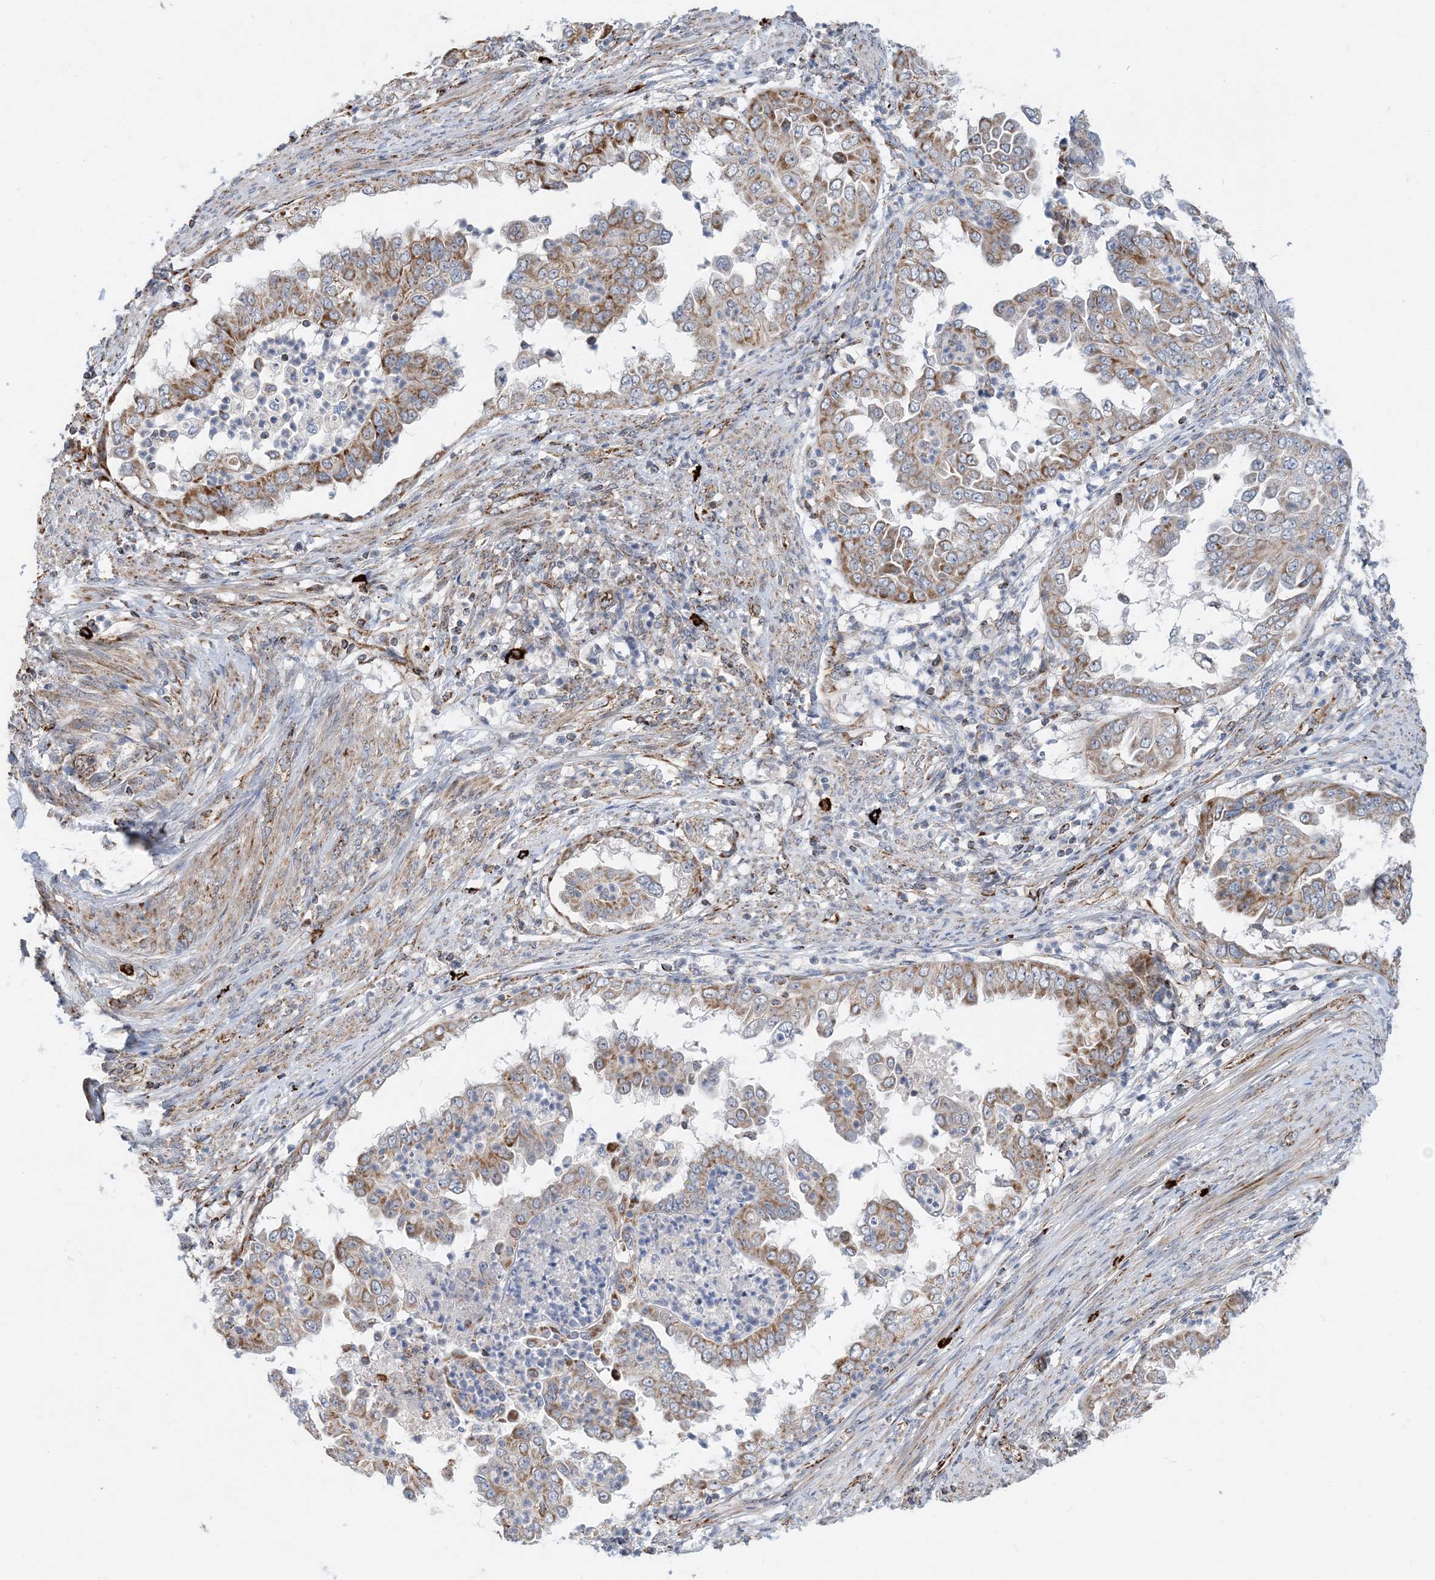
{"staining": {"intensity": "moderate", "quantity": ">75%", "location": "cytoplasmic/membranous"}, "tissue": "endometrial cancer", "cell_type": "Tumor cells", "image_type": "cancer", "snomed": [{"axis": "morphology", "description": "Adenocarcinoma, NOS"}, {"axis": "topography", "description": "Endometrium"}], "caption": "Immunohistochemical staining of adenocarcinoma (endometrial) reveals medium levels of moderate cytoplasmic/membranous staining in approximately >75% of tumor cells.", "gene": "PCDHGA1", "patient": {"sex": "female", "age": 85}}